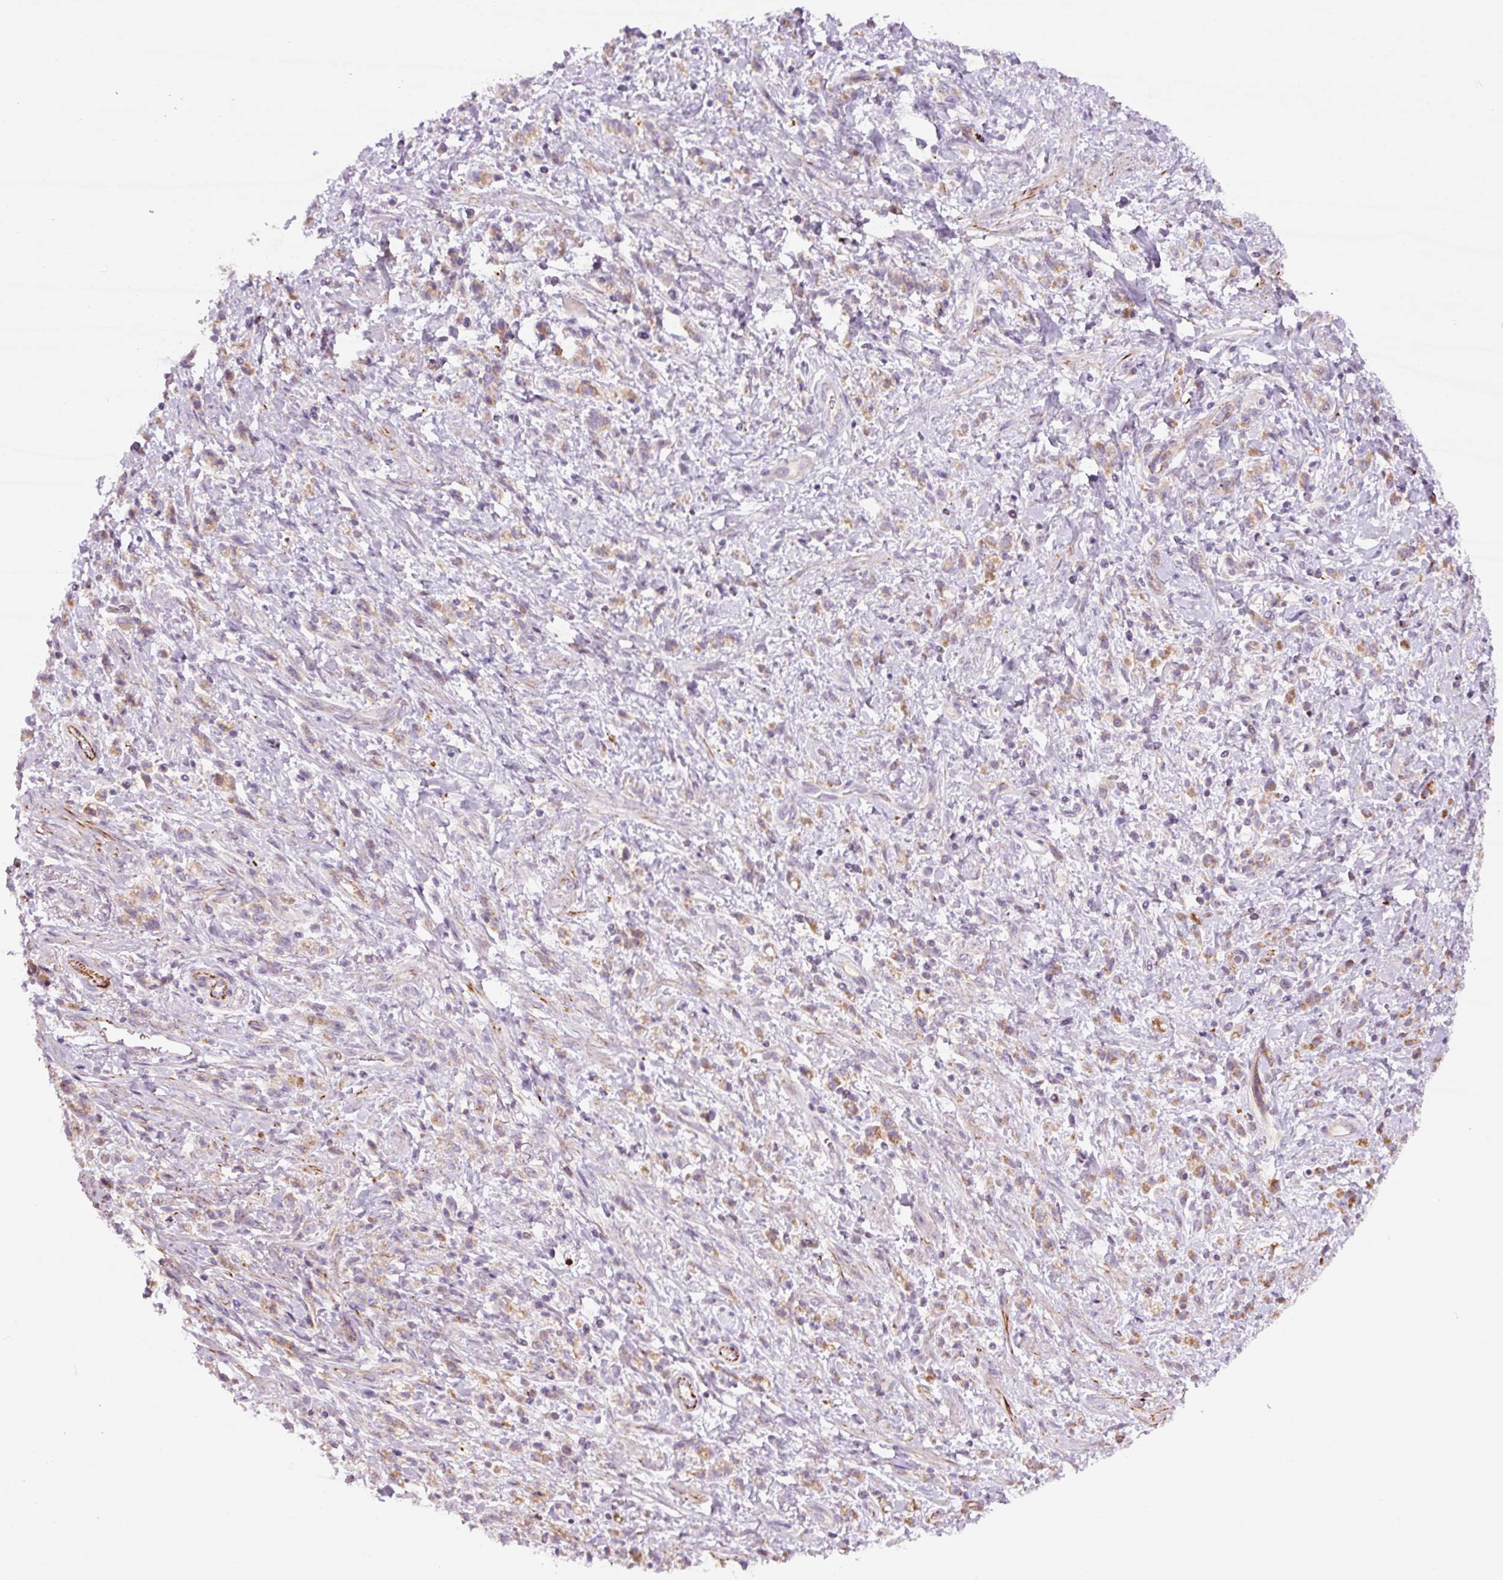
{"staining": {"intensity": "moderate", "quantity": "<25%", "location": "cytoplasmic/membranous"}, "tissue": "stomach cancer", "cell_type": "Tumor cells", "image_type": "cancer", "snomed": [{"axis": "morphology", "description": "Adenocarcinoma, NOS"}, {"axis": "topography", "description": "Stomach"}], "caption": "Protein staining demonstrates moderate cytoplasmic/membranous staining in about <25% of tumor cells in stomach cancer (adenocarcinoma).", "gene": "CCNI2", "patient": {"sex": "male", "age": 77}}